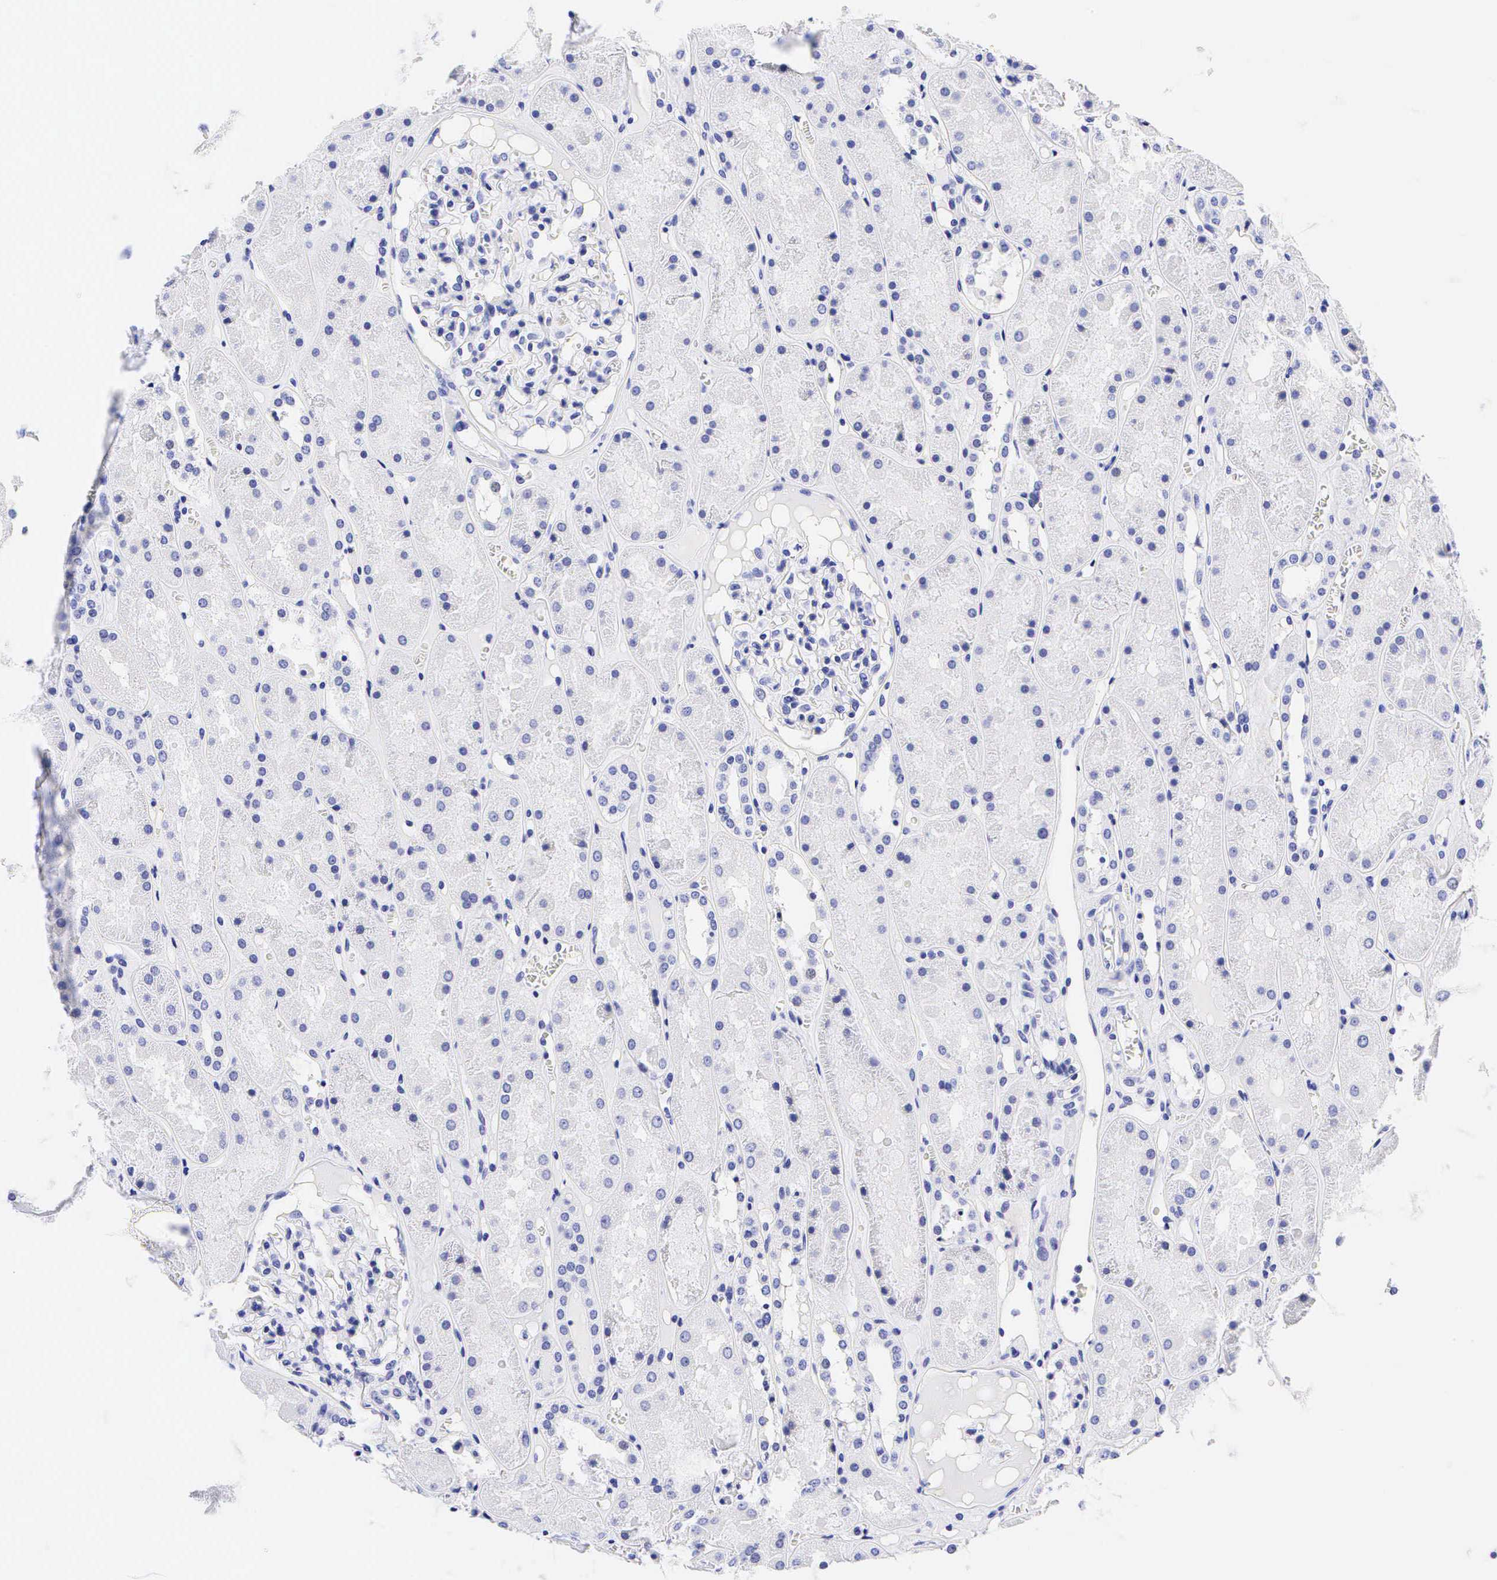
{"staining": {"intensity": "negative", "quantity": "none", "location": "none"}, "tissue": "kidney", "cell_type": "Cells in glomeruli", "image_type": "normal", "snomed": [{"axis": "morphology", "description": "Normal tissue, NOS"}, {"axis": "topography", "description": "Kidney"}], "caption": "Unremarkable kidney was stained to show a protein in brown. There is no significant expression in cells in glomeruli. (Brightfield microscopy of DAB immunohistochemistry (IHC) at high magnification).", "gene": "KRT20", "patient": {"sex": "male", "age": 36}}